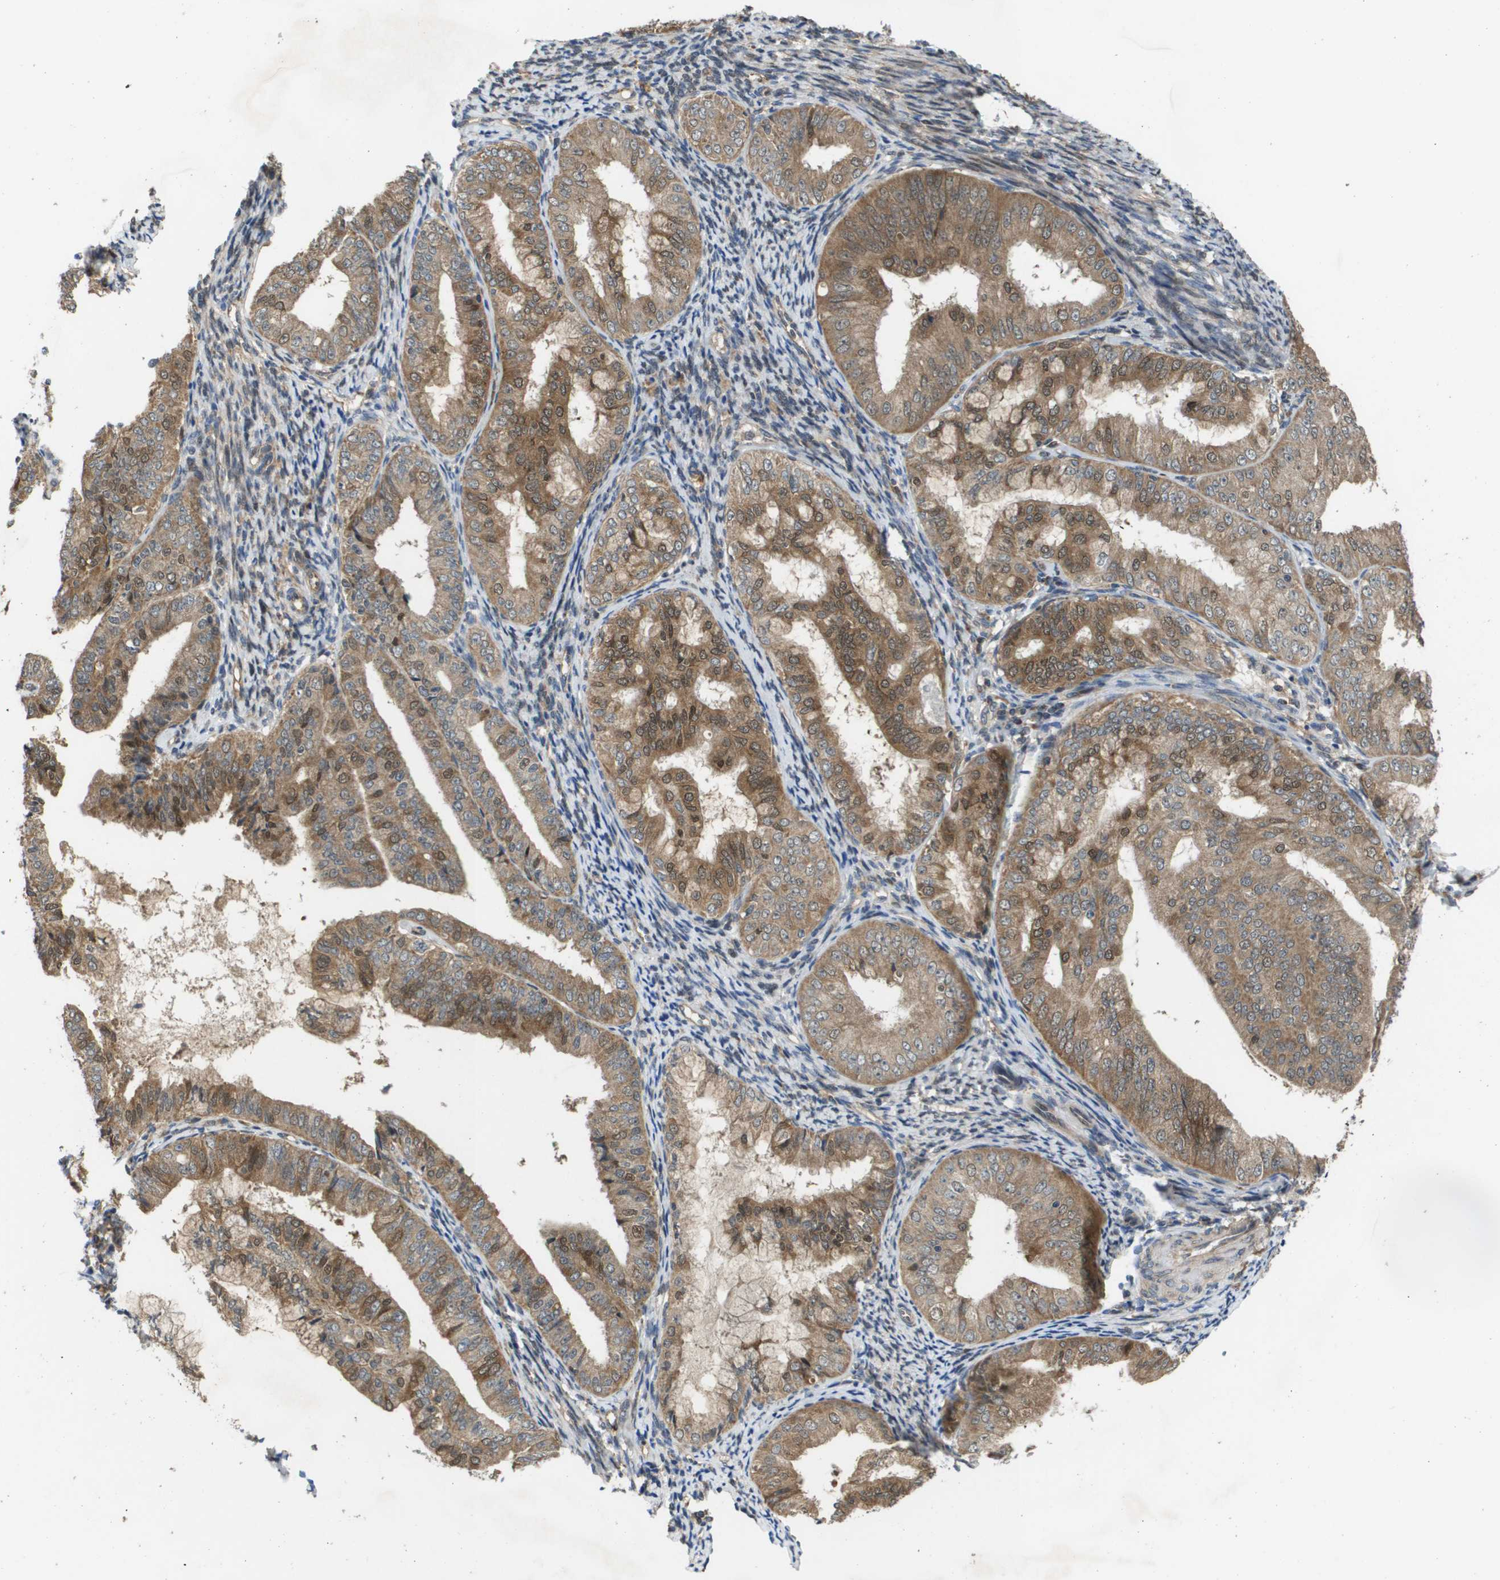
{"staining": {"intensity": "moderate", "quantity": ">75%", "location": "cytoplasmic/membranous"}, "tissue": "endometrial cancer", "cell_type": "Tumor cells", "image_type": "cancer", "snomed": [{"axis": "morphology", "description": "Adenocarcinoma, NOS"}, {"axis": "topography", "description": "Endometrium"}], "caption": "About >75% of tumor cells in adenocarcinoma (endometrial) exhibit moderate cytoplasmic/membranous protein staining as visualized by brown immunohistochemical staining.", "gene": "RBM38", "patient": {"sex": "female", "age": 63}}